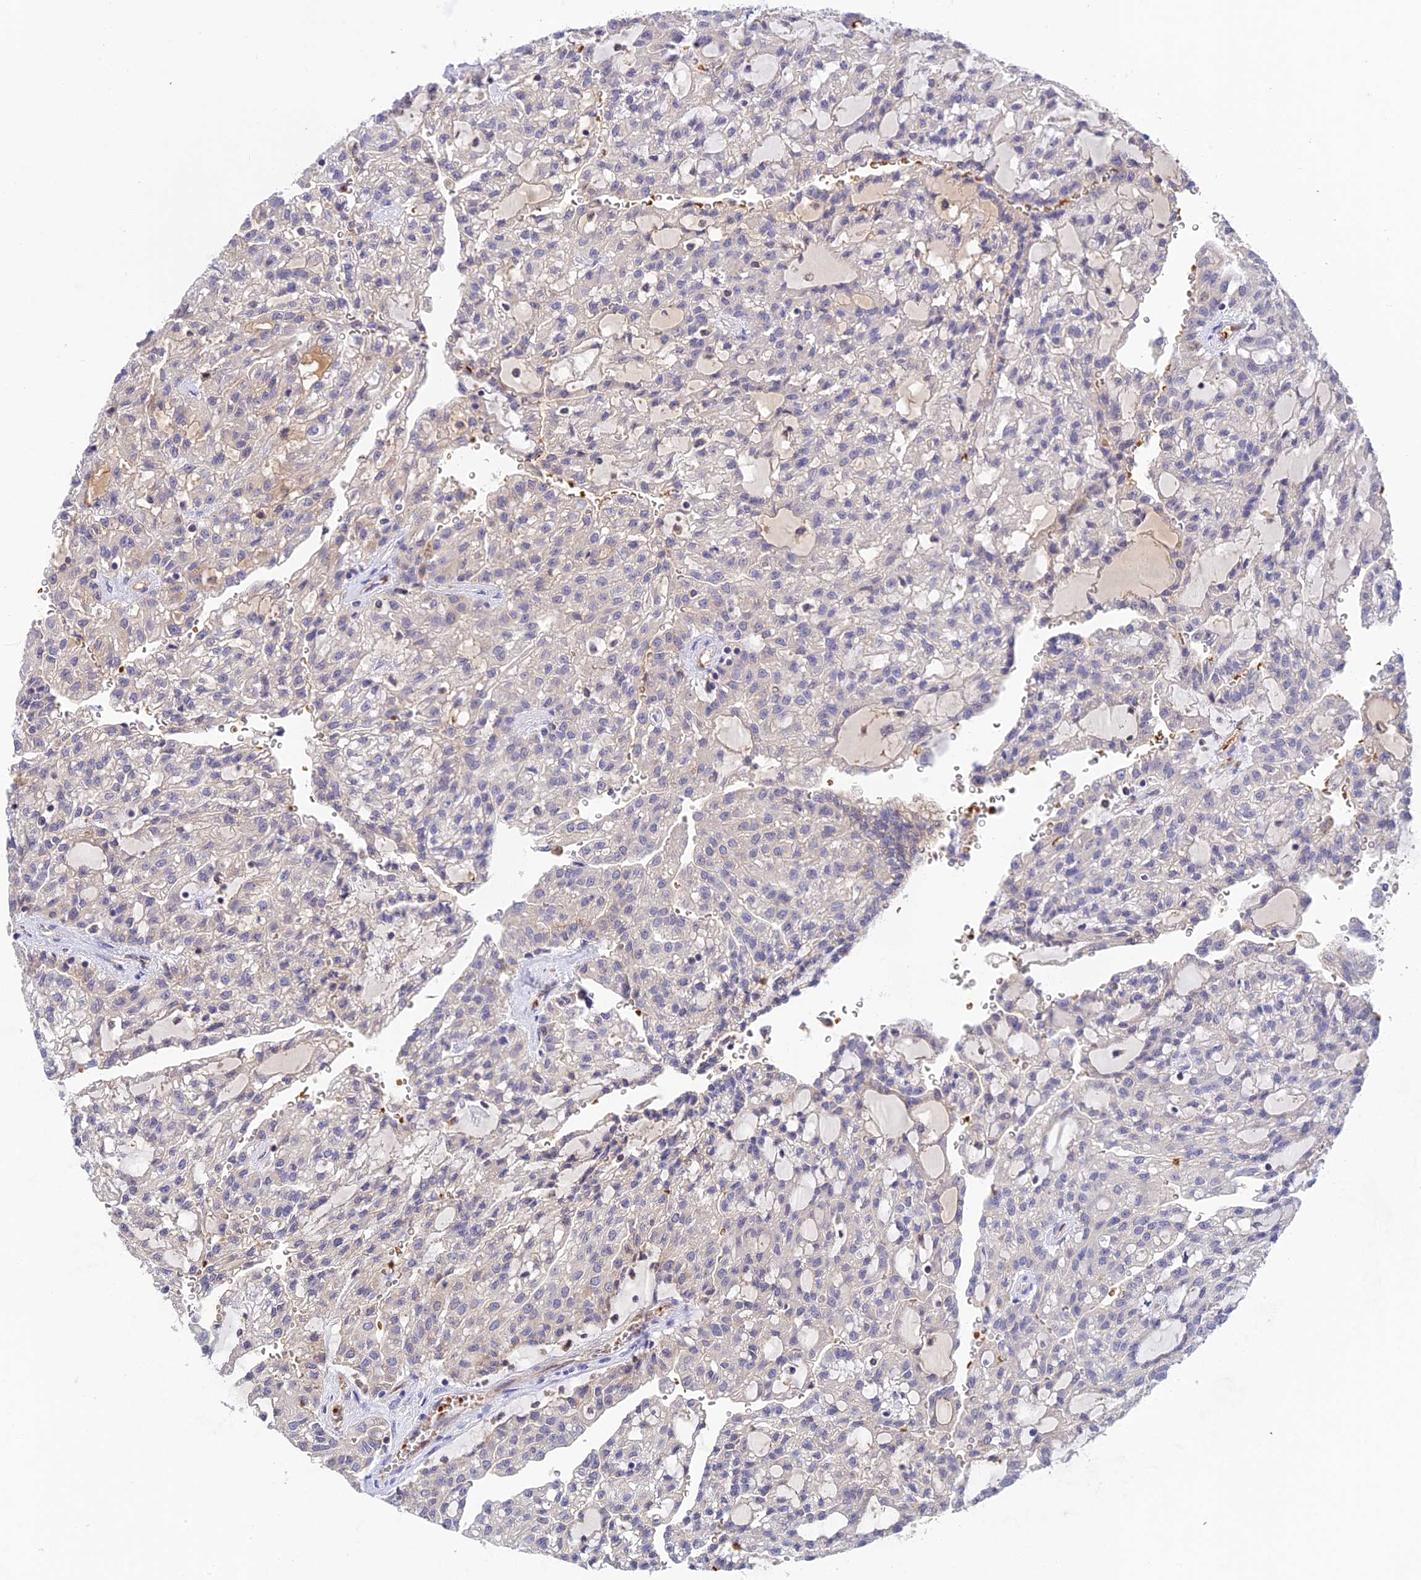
{"staining": {"intensity": "negative", "quantity": "none", "location": "none"}, "tissue": "renal cancer", "cell_type": "Tumor cells", "image_type": "cancer", "snomed": [{"axis": "morphology", "description": "Adenocarcinoma, NOS"}, {"axis": "topography", "description": "Kidney"}], "caption": "Tumor cells are negative for protein expression in human renal cancer (adenocarcinoma).", "gene": "HDHD2", "patient": {"sex": "male", "age": 63}}